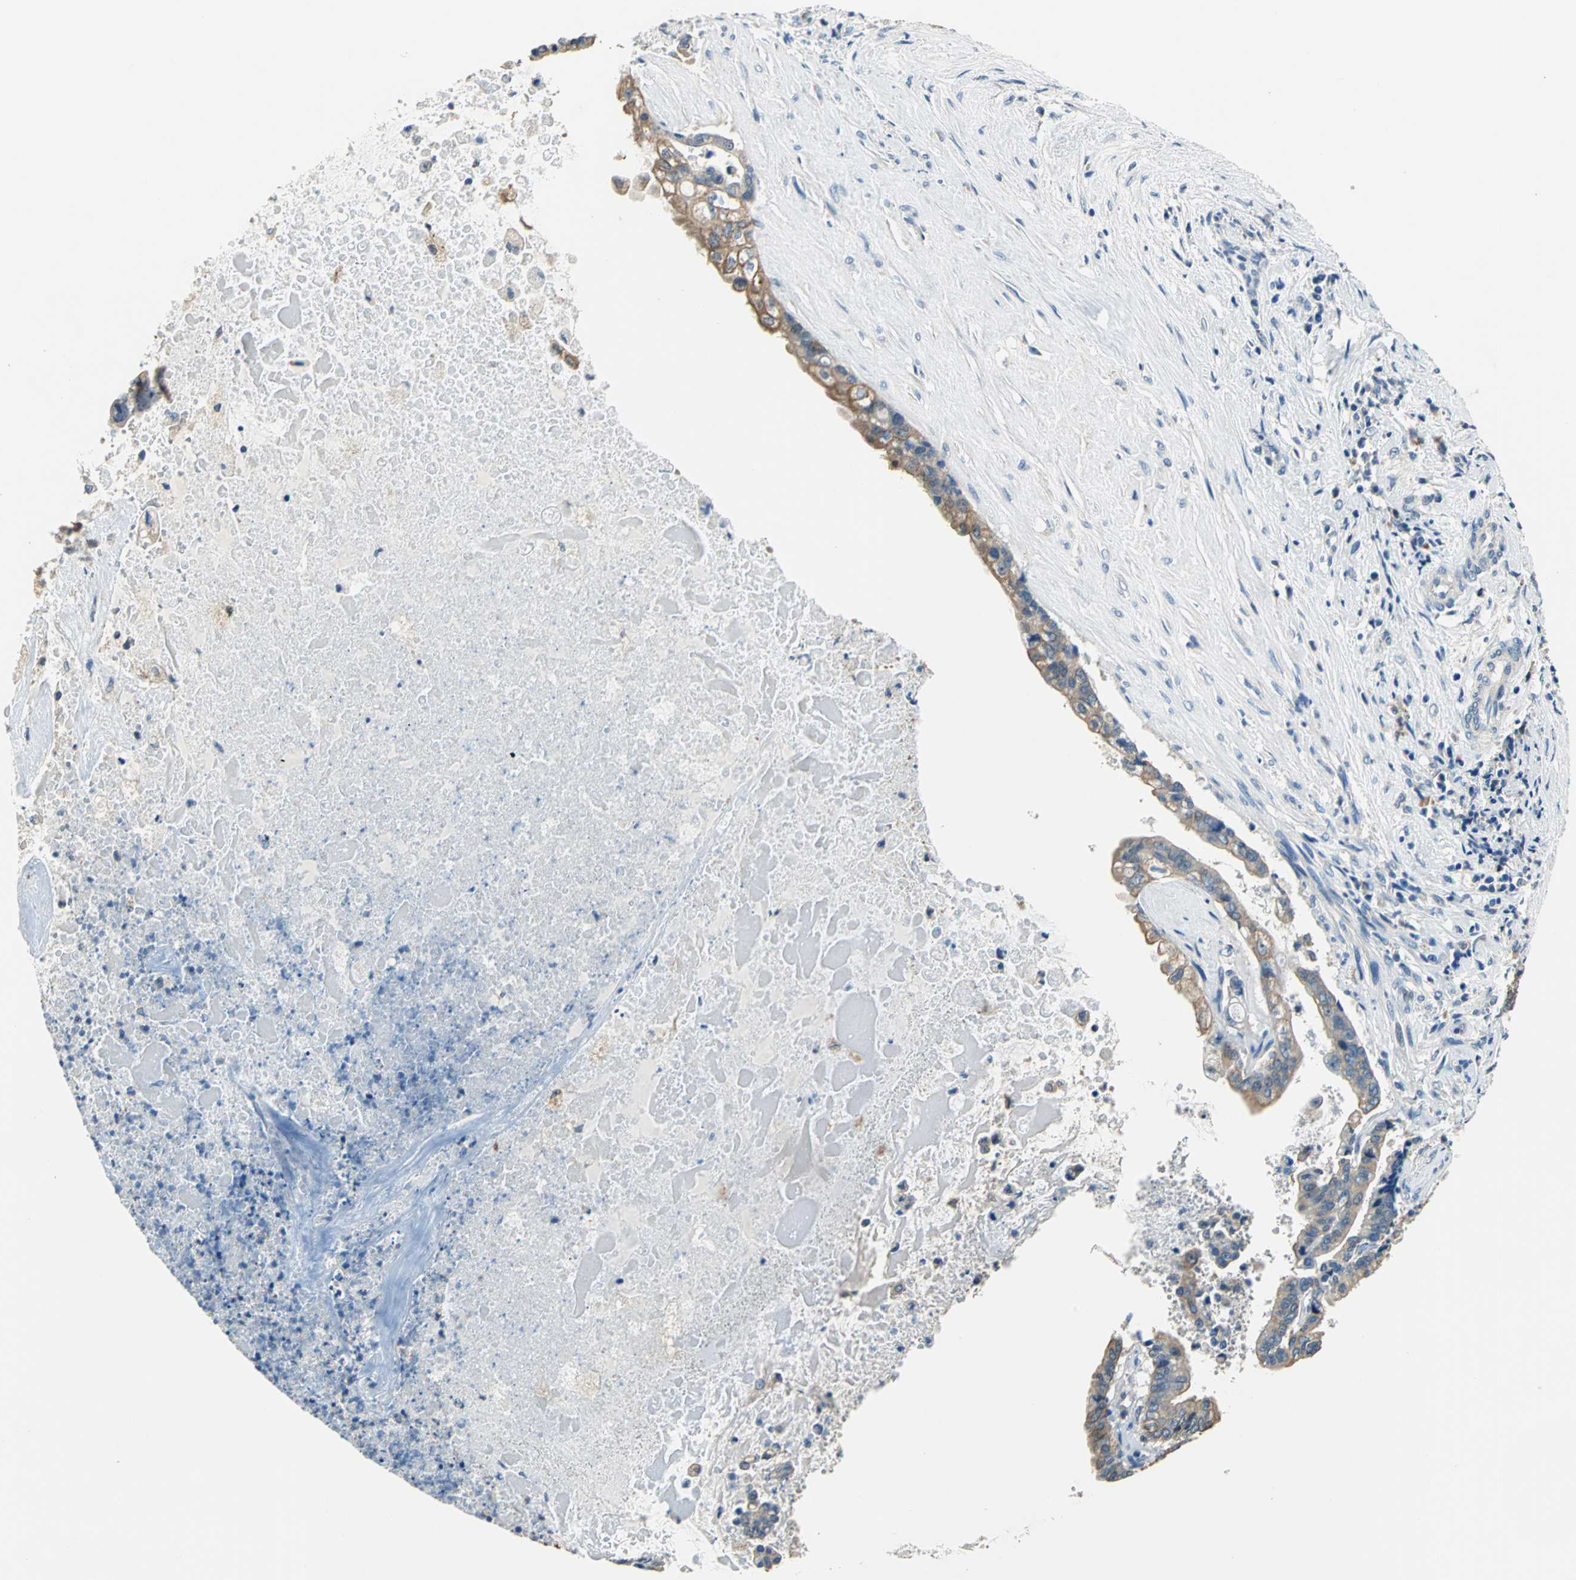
{"staining": {"intensity": "weak", "quantity": ">75%", "location": "cytoplasmic/membranous"}, "tissue": "liver cancer", "cell_type": "Tumor cells", "image_type": "cancer", "snomed": [{"axis": "morphology", "description": "Cholangiocarcinoma"}, {"axis": "topography", "description": "Liver"}], "caption": "The photomicrograph exhibits staining of liver cancer, revealing weak cytoplasmic/membranous protein positivity (brown color) within tumor cells.", "gene": "RASD2", "patient": {"sex": "male", "age": 57}}